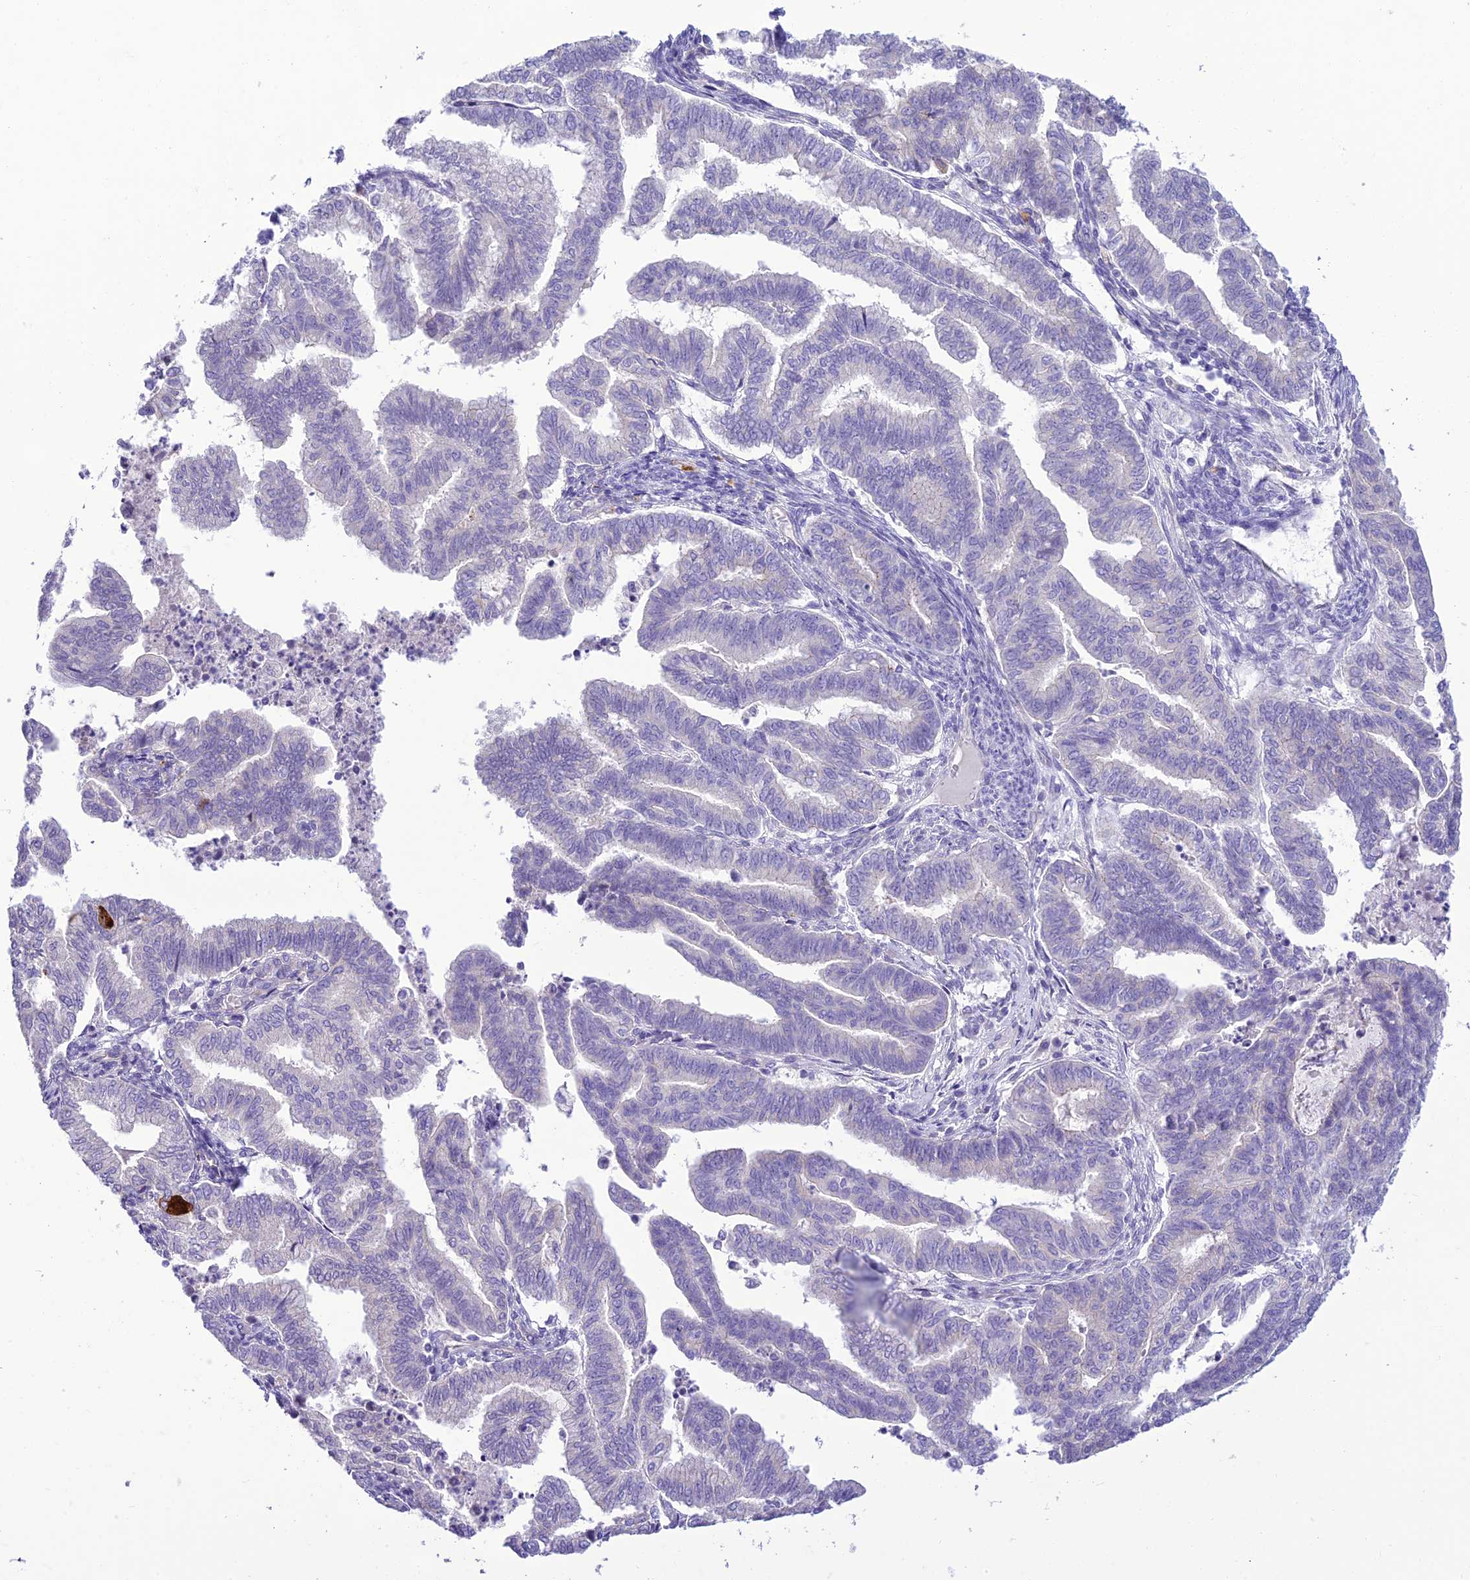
{"staining": {"intensity": "negative", "quantity": "none", "location": "none"}, "tissue": "endometrial cancer", "cell_type": "Tumor cells", "image_type": "cancer", "snomed": [{"axis": "morphology", "description": "Adenocarcinoma, NOS"}, {"axis": "topography", "description": "Endometrium"}], "caption": "DAB immunohistochemical staining of endometrial cancer (adenocarcinoma) shows no significant expression in tumor cells.", "gene": "DHDH", "patient": {"sex": "female", "age": 79}}